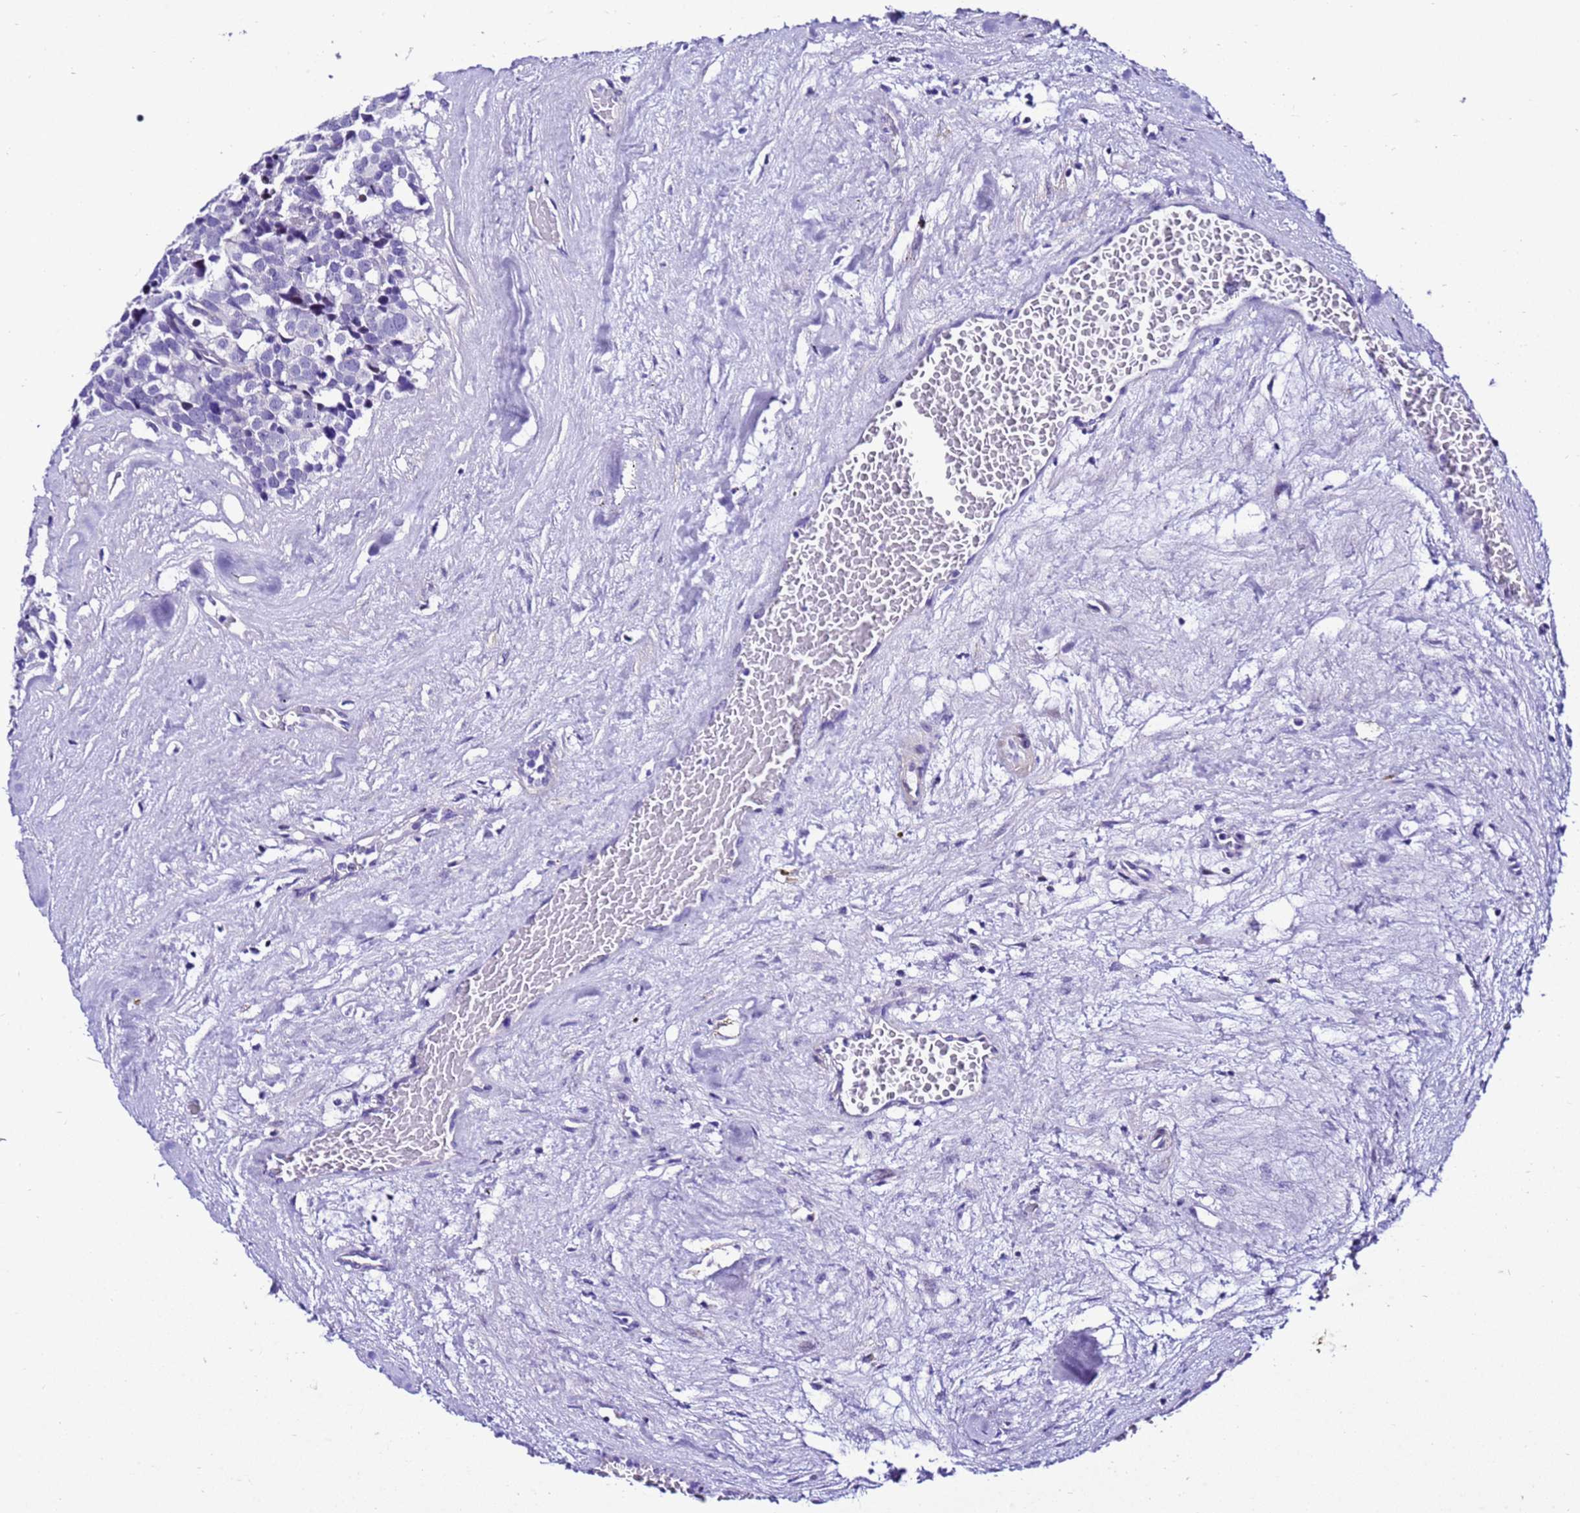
{"staining": {"intensity": "negative", "quantity": "none", "location": "none"}, "tissue": "testis cancer", "cell_type": "Tumor cells", "image_type": "cancer", "snomed": [{"axis": "morphology", "description": "Seminoma, NOS"}, {"axis": "topography", "description": "Testis"}], "caption": "High power microscopy photomicrograph of an immunohistochemistry (IHC) photomicrograph of testis seminoma, revealing no significant expression in tumor cells.", "gene": "ZNF417", "patient": {"sex": "male", "age": 71}}